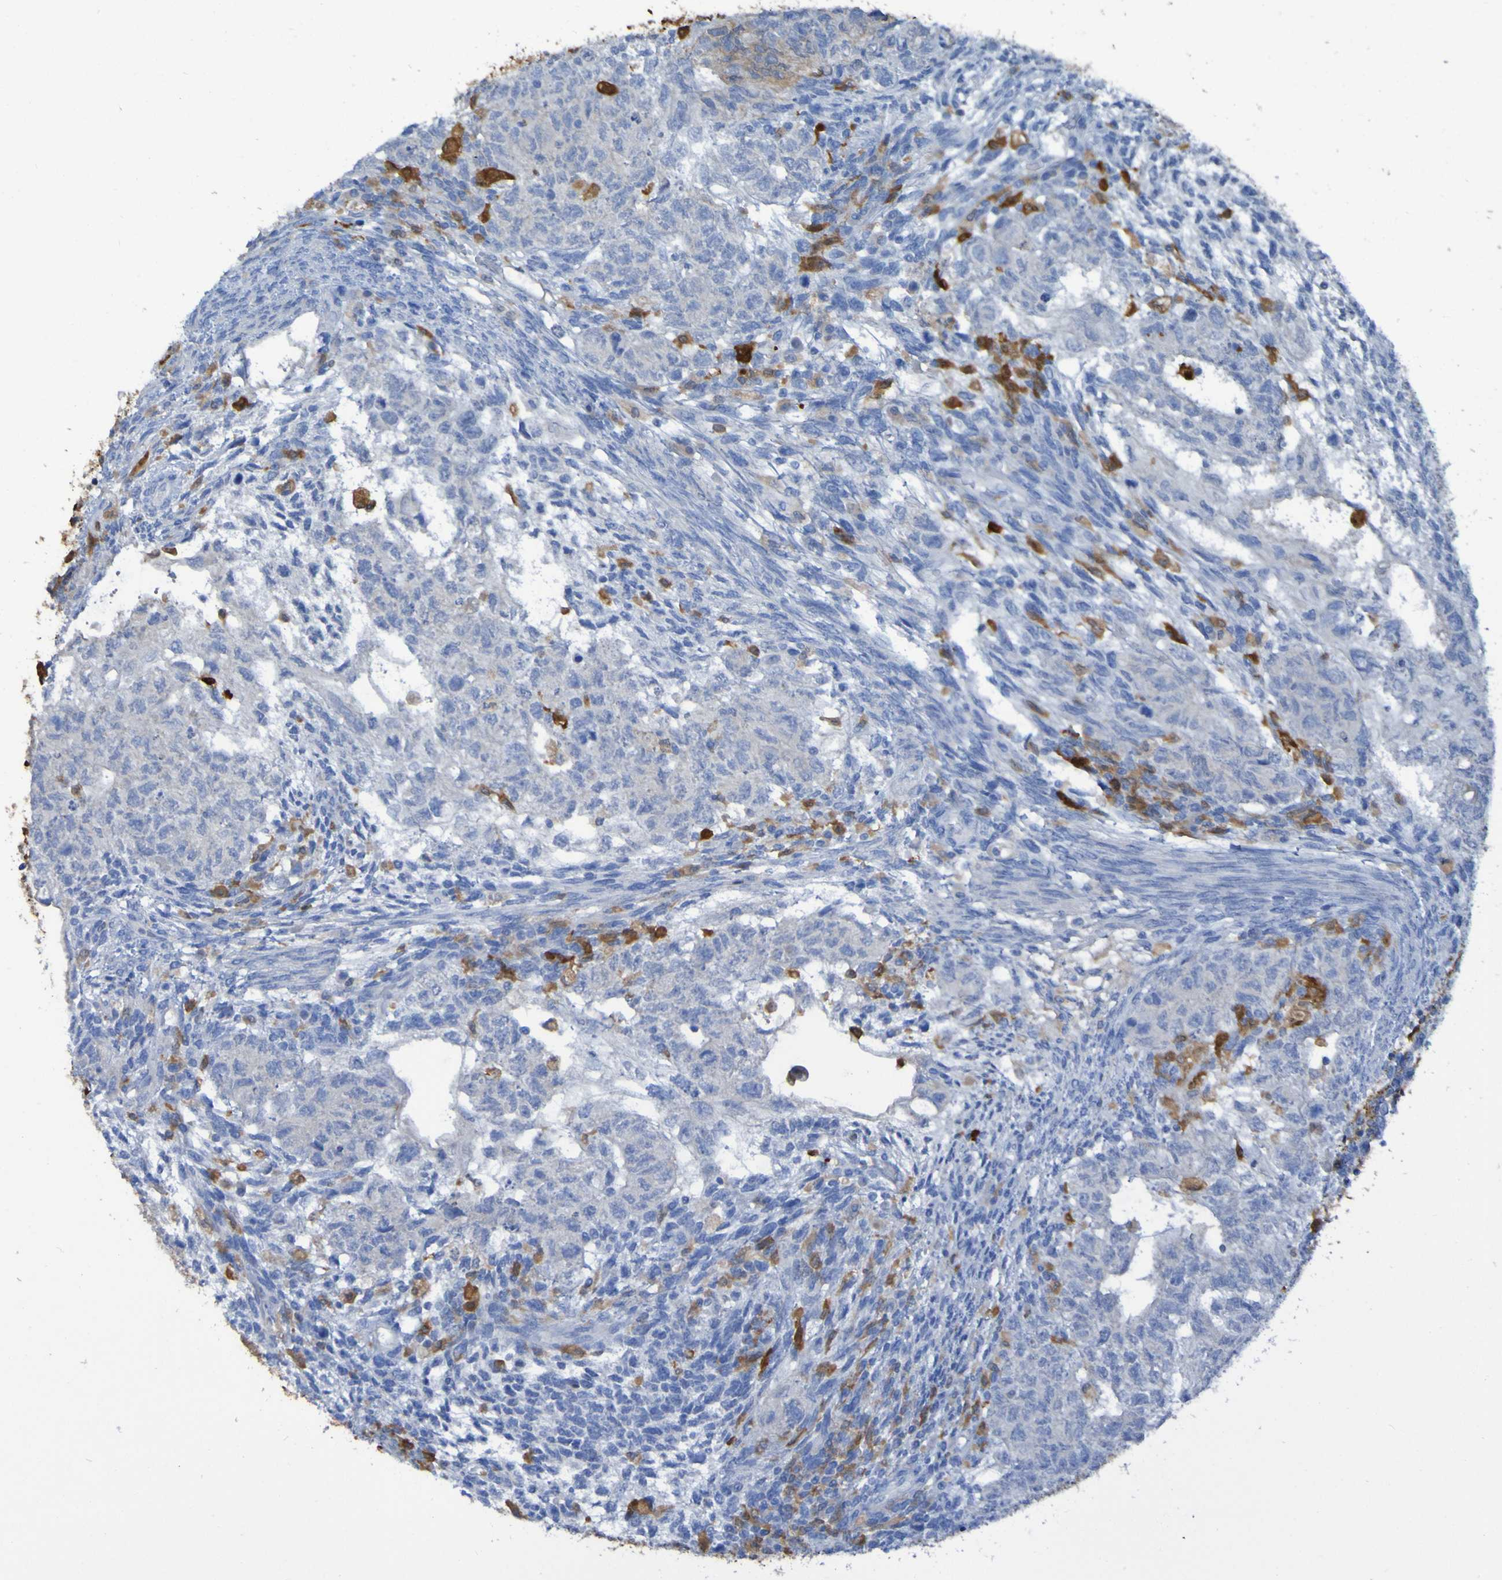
{"staining": {"intensity": "negative", "quantity": "none", "location": "none"}, "tissue": "testis cancer", "cell_type": "Tumor cells", "image_type": "cancer", "snomed": [{"axis": "morphology", "description": "Normal tissue, NOS"}, {"axis": "morphology", "description": "Carcinoma, Embryonal, NOS"}, {"axis": "topography", "description": "Testis"}], "caption": "IHC image of neoplastic tissue: testis embryonal carcinoma stained with DAB reveals no significant protein positivity in tumor cells.", "gene": "MPPE1", "patient": {"sex": "male", "age": 36}}